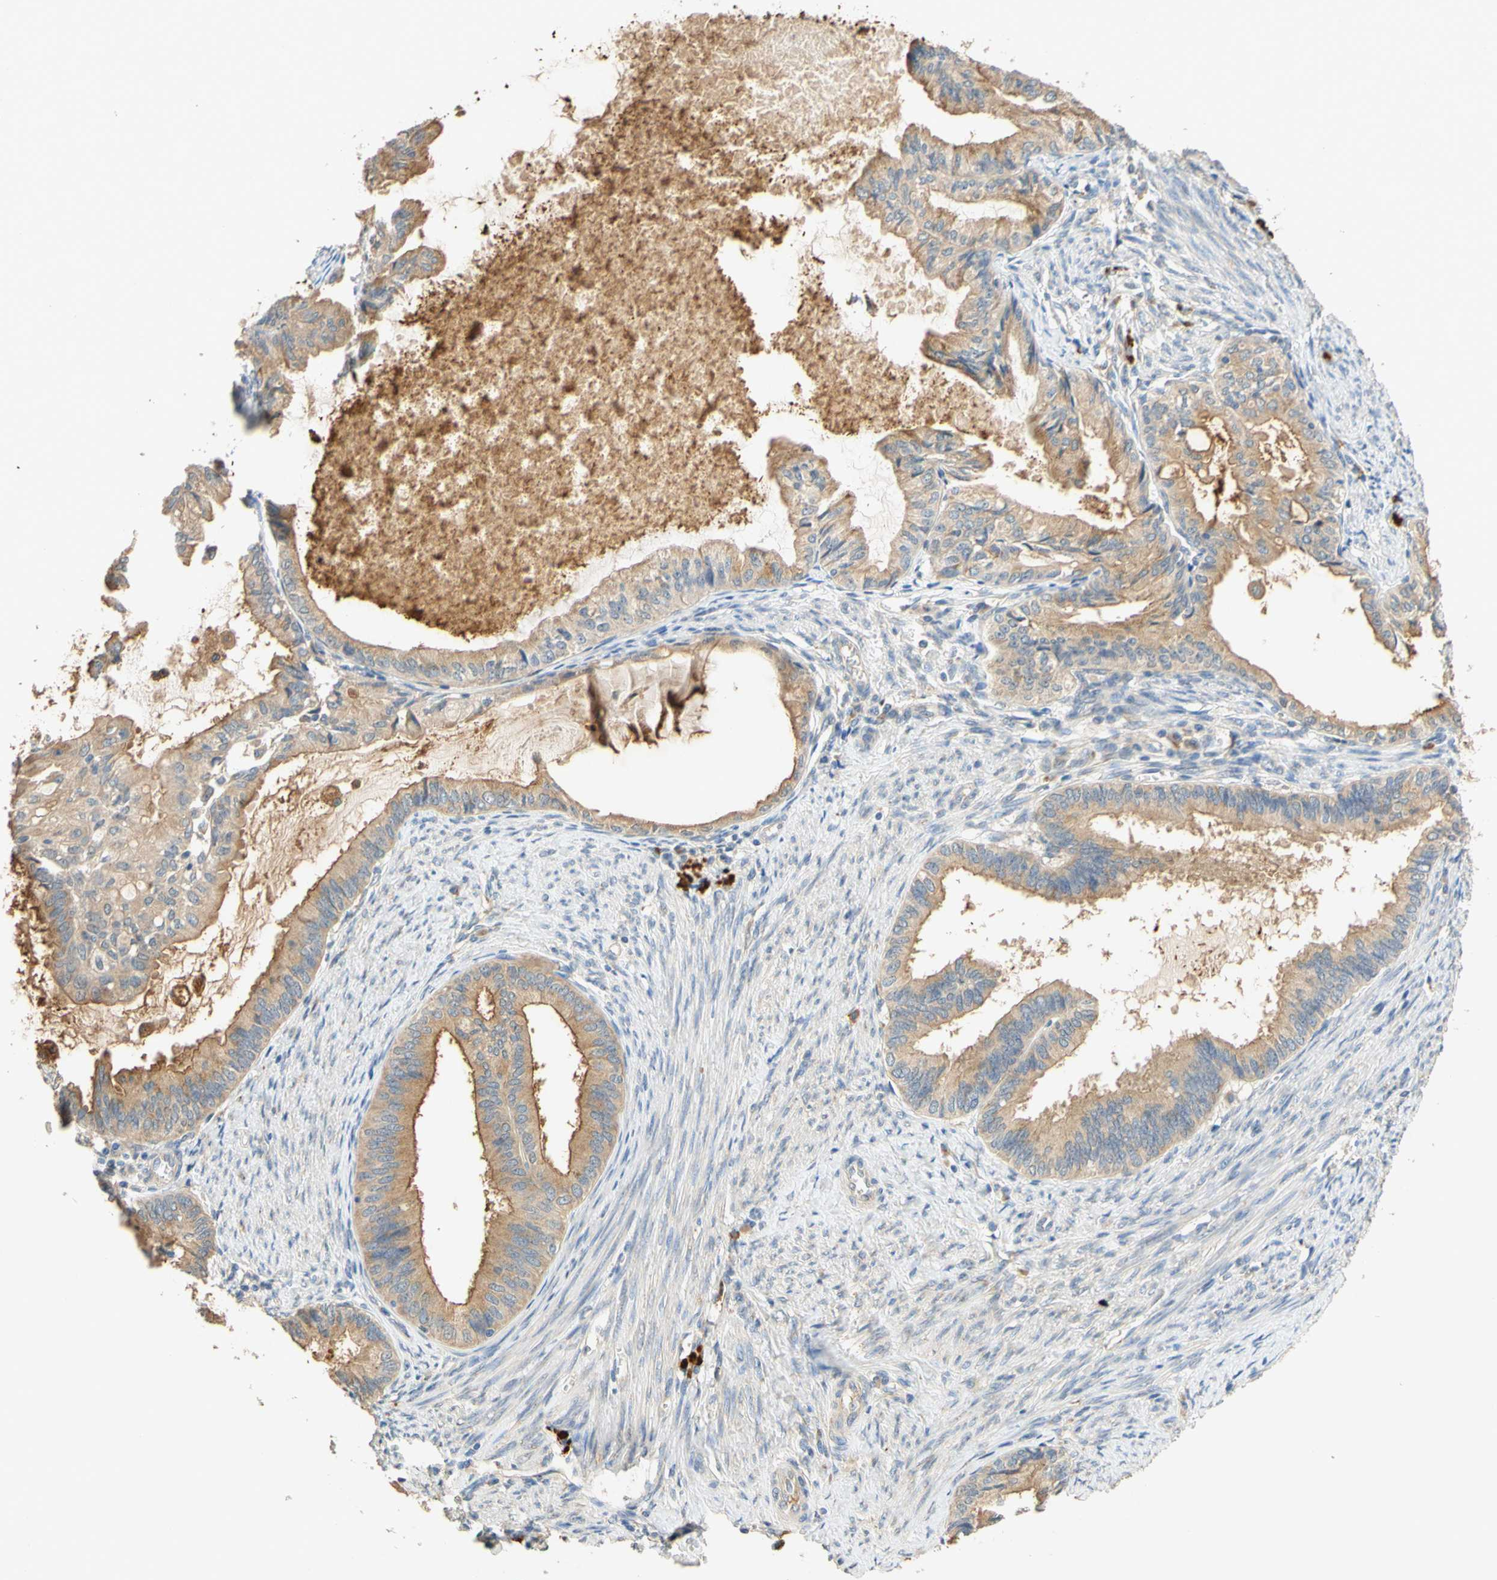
{"staining": {"intensity": "moderate", "quantity": ">75%", "location": "cytoplasmic/membranous"}, "tissue": "endometrial cancer", "cell_type": "Tumor cells", "image_type": "cancer", "snomed": [{"axis": "morphology", "description": "Adenocarcinoma, NOS"}, {"axis": "topography", "description": "Endometrium"}], "caption": "A brown stain highlights moderate cytoplasmic/membranous positivity of a protein in endometrial adenocarcinoma tumor cells. (DAB (3,3'-diaminobenzidine) IHC with brightfield microscopy, high magnification).", "gene": "ENTREP2", "patient": {"sex": "female", "age": 86}}